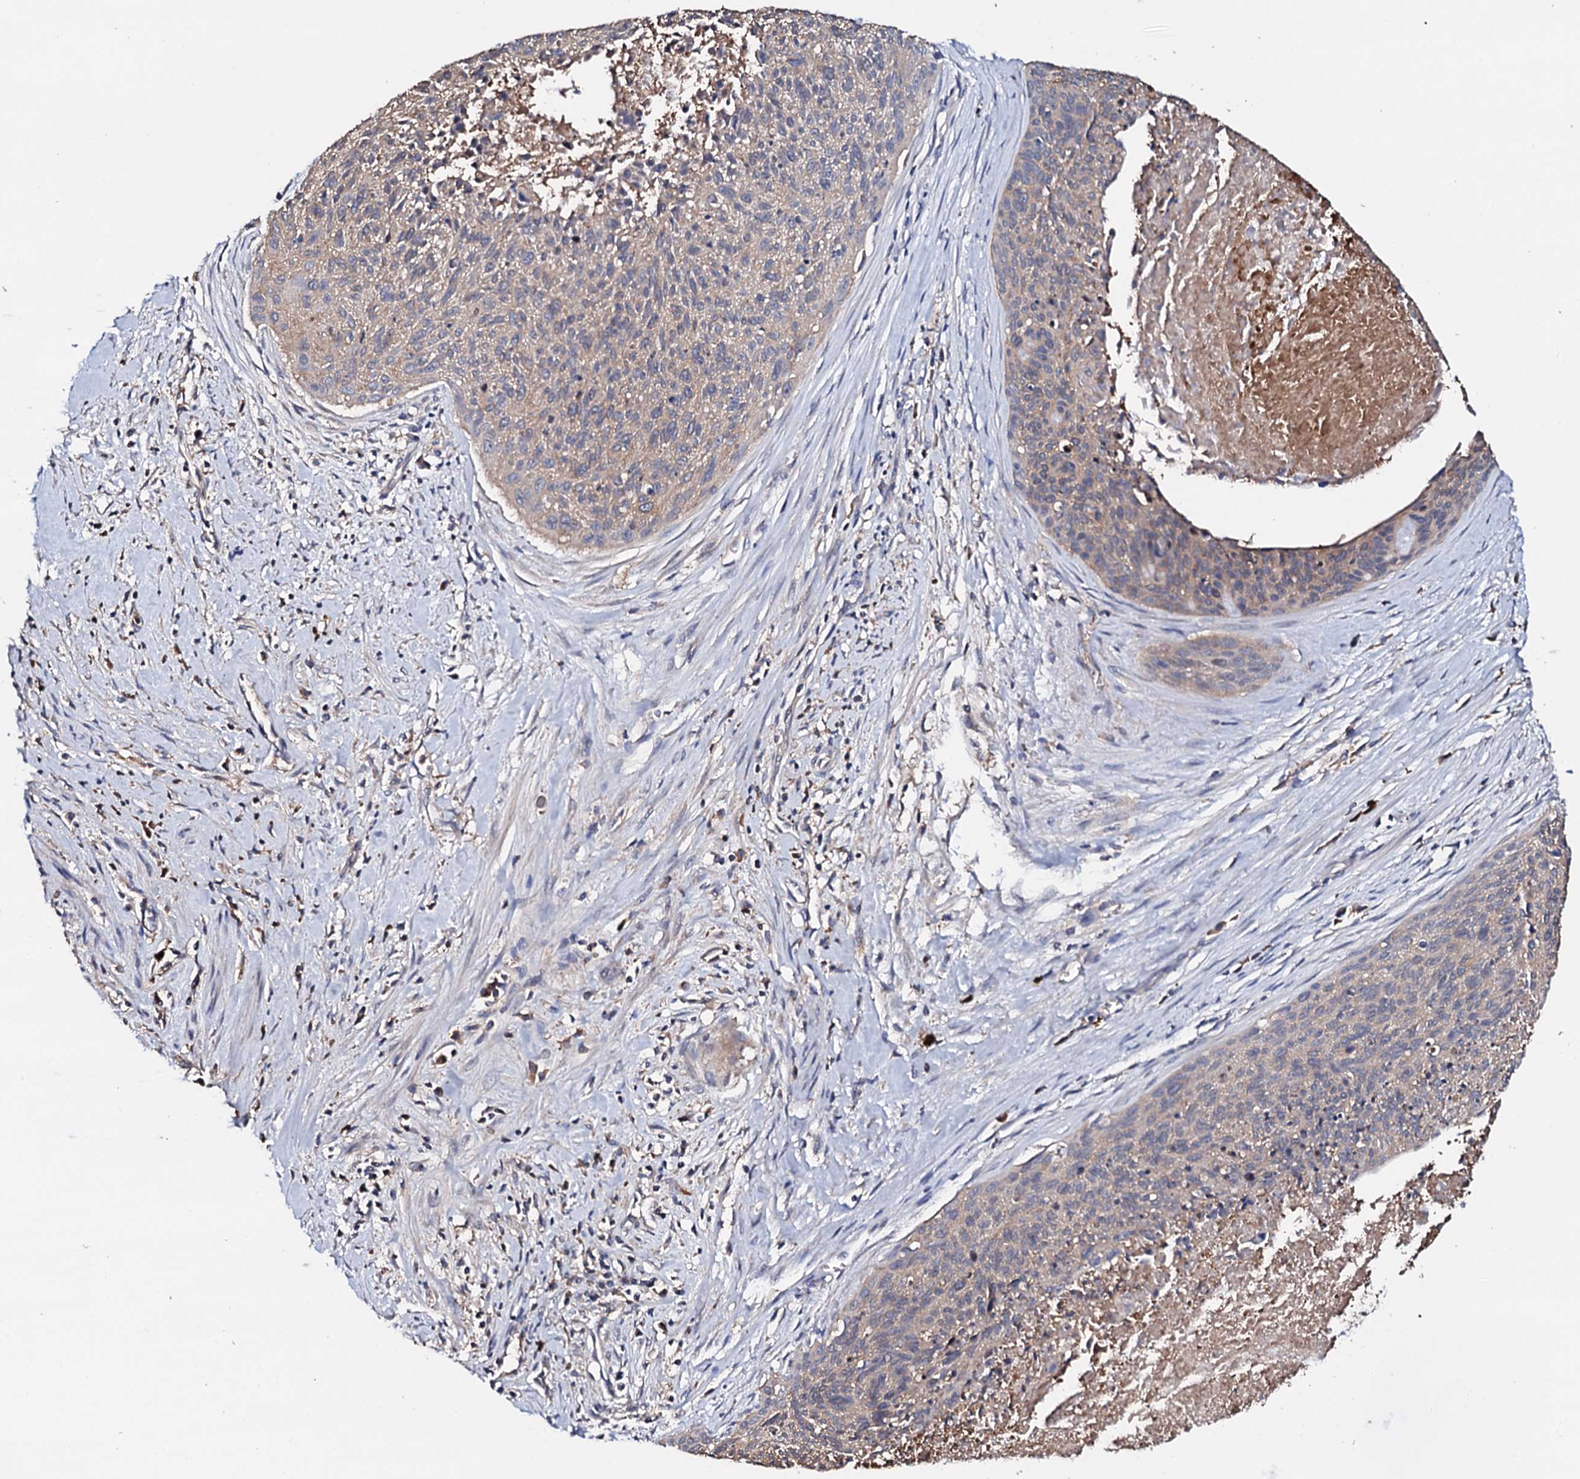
{"staining": {"intensity": "weak", "quantity": ">75%", "location": "cytoplasmic/membranous"}, "tissue": "cervical cancer", "cell_type": "Tumor cells", "image_type": "cancer", "snomed": [{"axis": "morphology", "description": "Squamous cell carcinoma, NOS"}, {"axis": "topography", "description": "Cervix"}], "caption": "Human cervical cancer stained with a protein marker displays weak staining in tumor cells.", "gene": "TCAF2", "patient": {"sex": "female", "age": 55}}